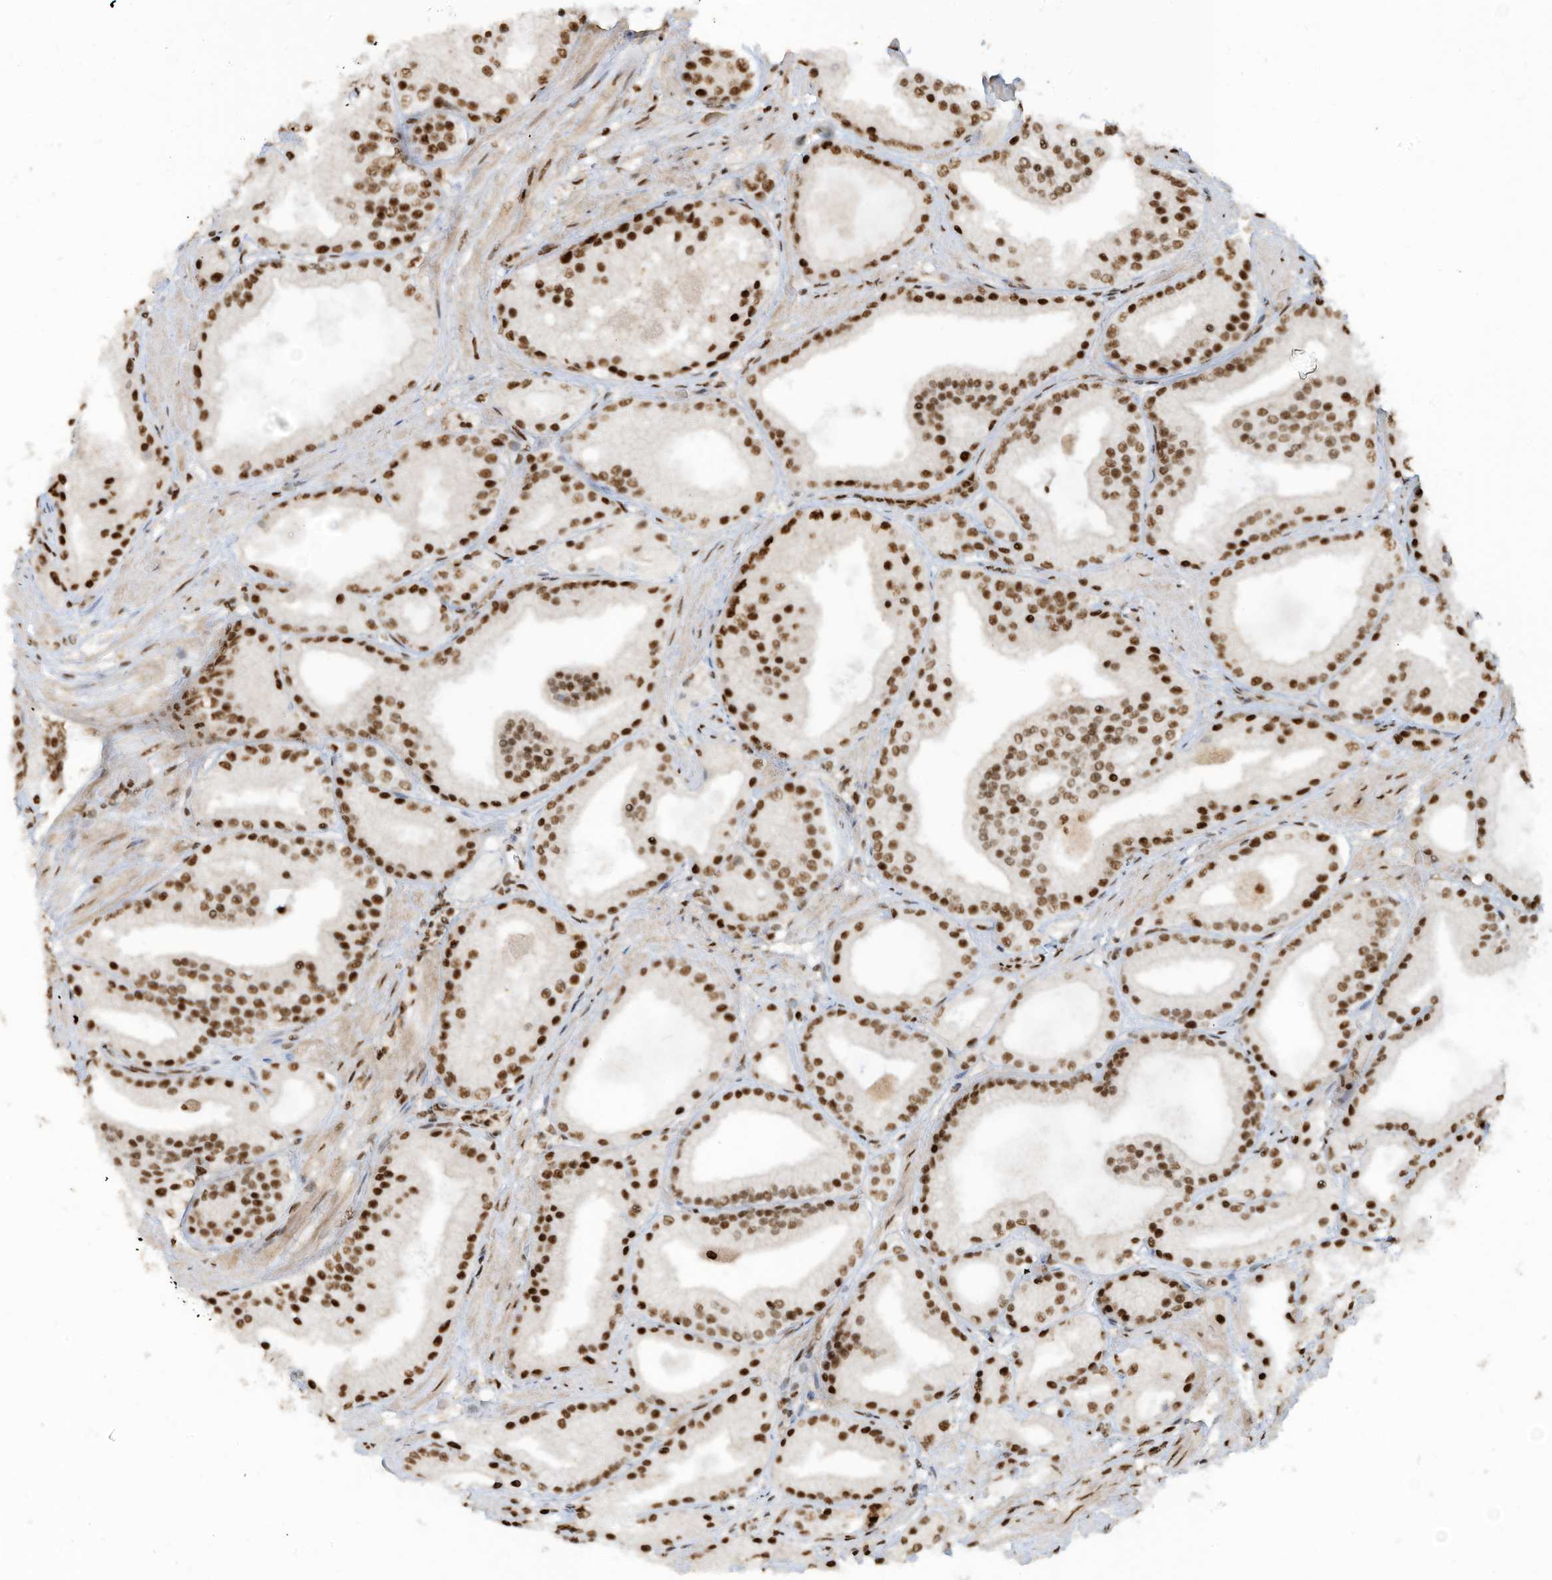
{"staining": {"intensity": "strong", "quantity": ">75%", "location": "nuclear"}, "tissue": "prostate cancer", "cell_type": "Tumor cells", "image_type": "cancer", "snomed": [{"axis": "morphology", "description": "Adenocarcinoma, Low grade"}, {"axis": "topography", "description": "Prostate"}], "caption": "Immunohistochemical staining of prostate adenocarcinoma (low-grade) exhibits high levels of strong nuclear expression in approximately >75% of tumor cells.", "gene": "SAMD15", "patient": {"sex": "male", "age": 67}}